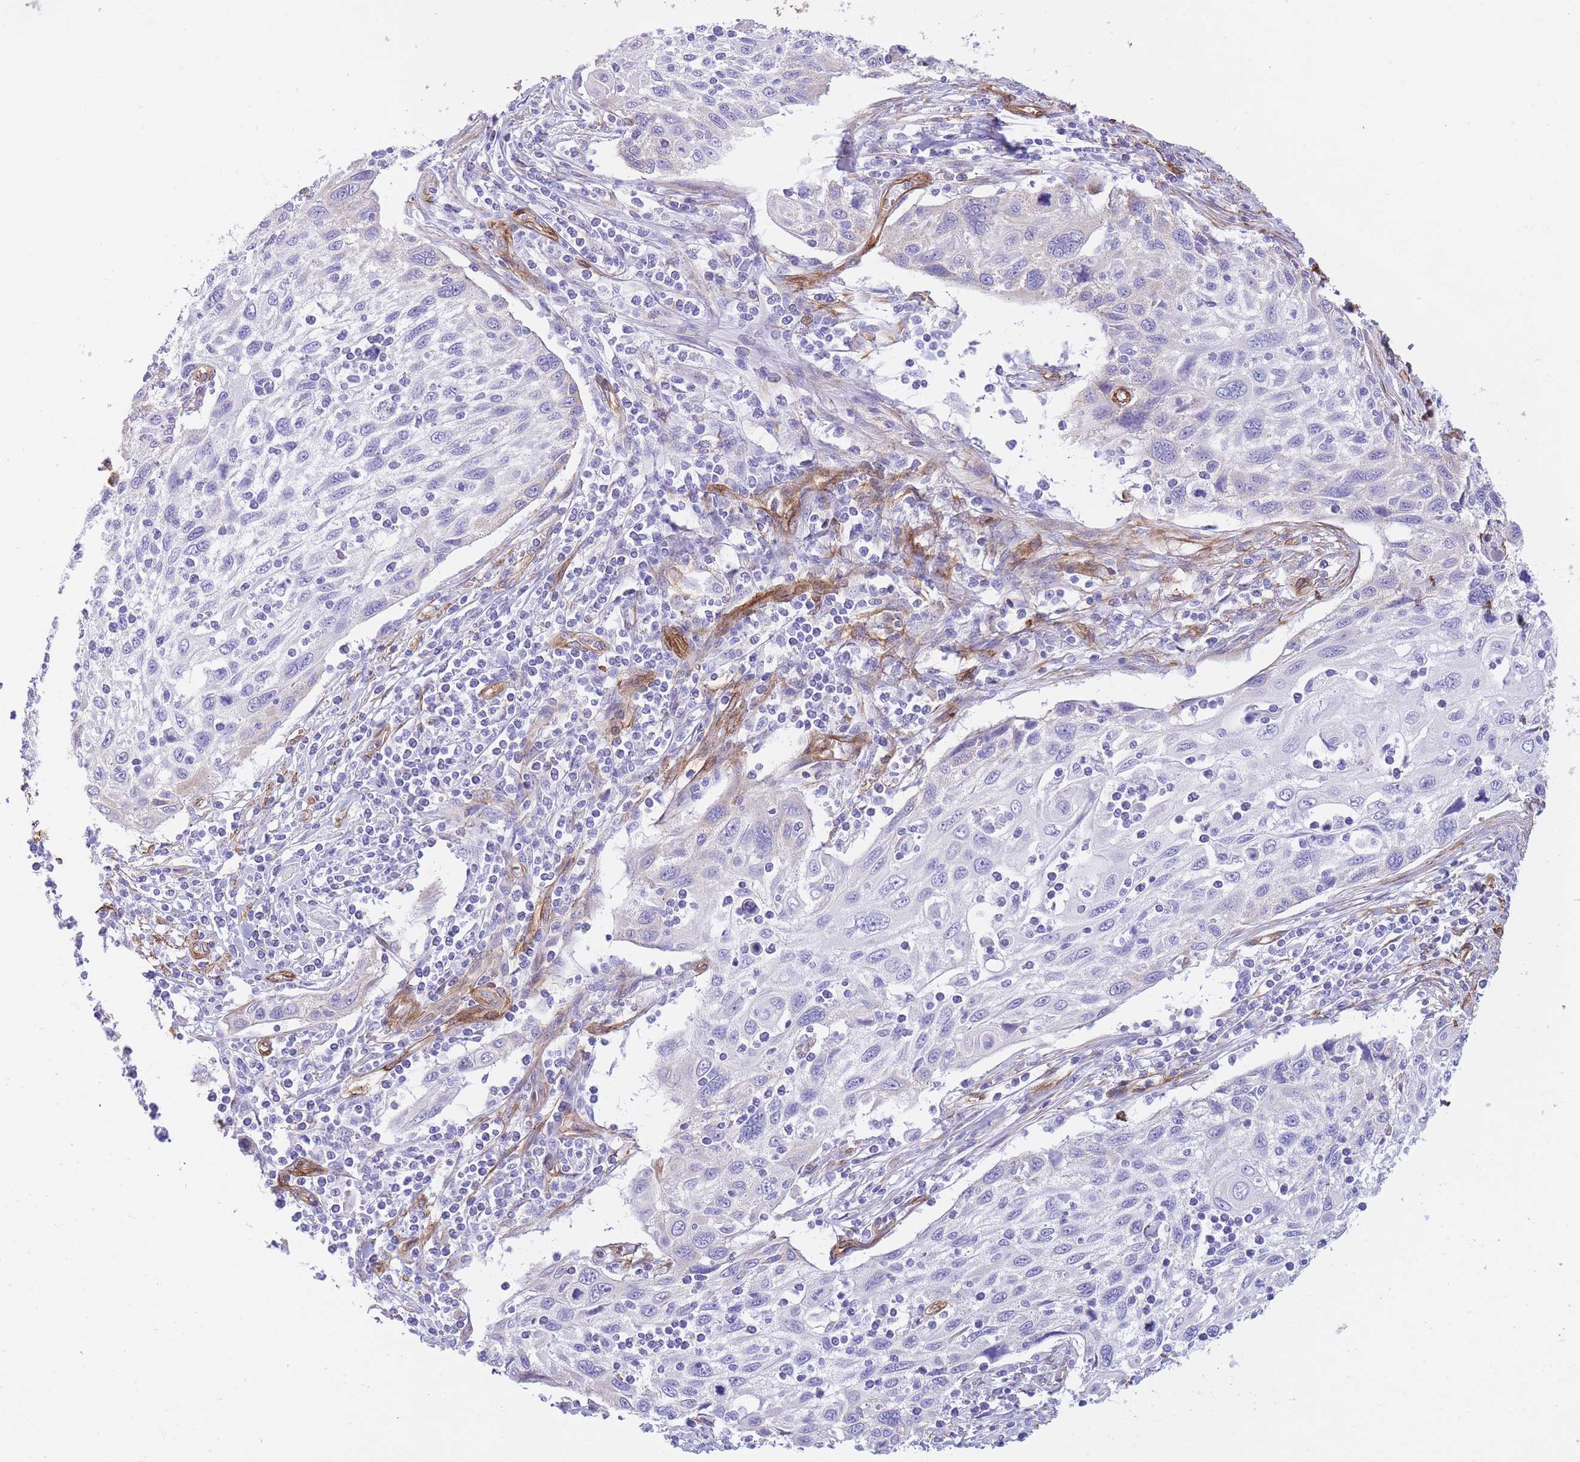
{"staining": {"intensity": "negative", "quantity": "none", "location": "none"}, "tissue": "cervical cancer", "cell_type": "Tumor cells", "image_type": "cancer", "snomed": [{"axis": "morphology", "description": "Squamous cell carcinoma, NOS"}, {"axis": "topography", "description": "Cervix"}], "caption": "Micrograph shows no protein expression in tumor cells of cervical cancer tissue.", "gene": "CAVIN1", "patient": {"sex": "female", "age": 70}}